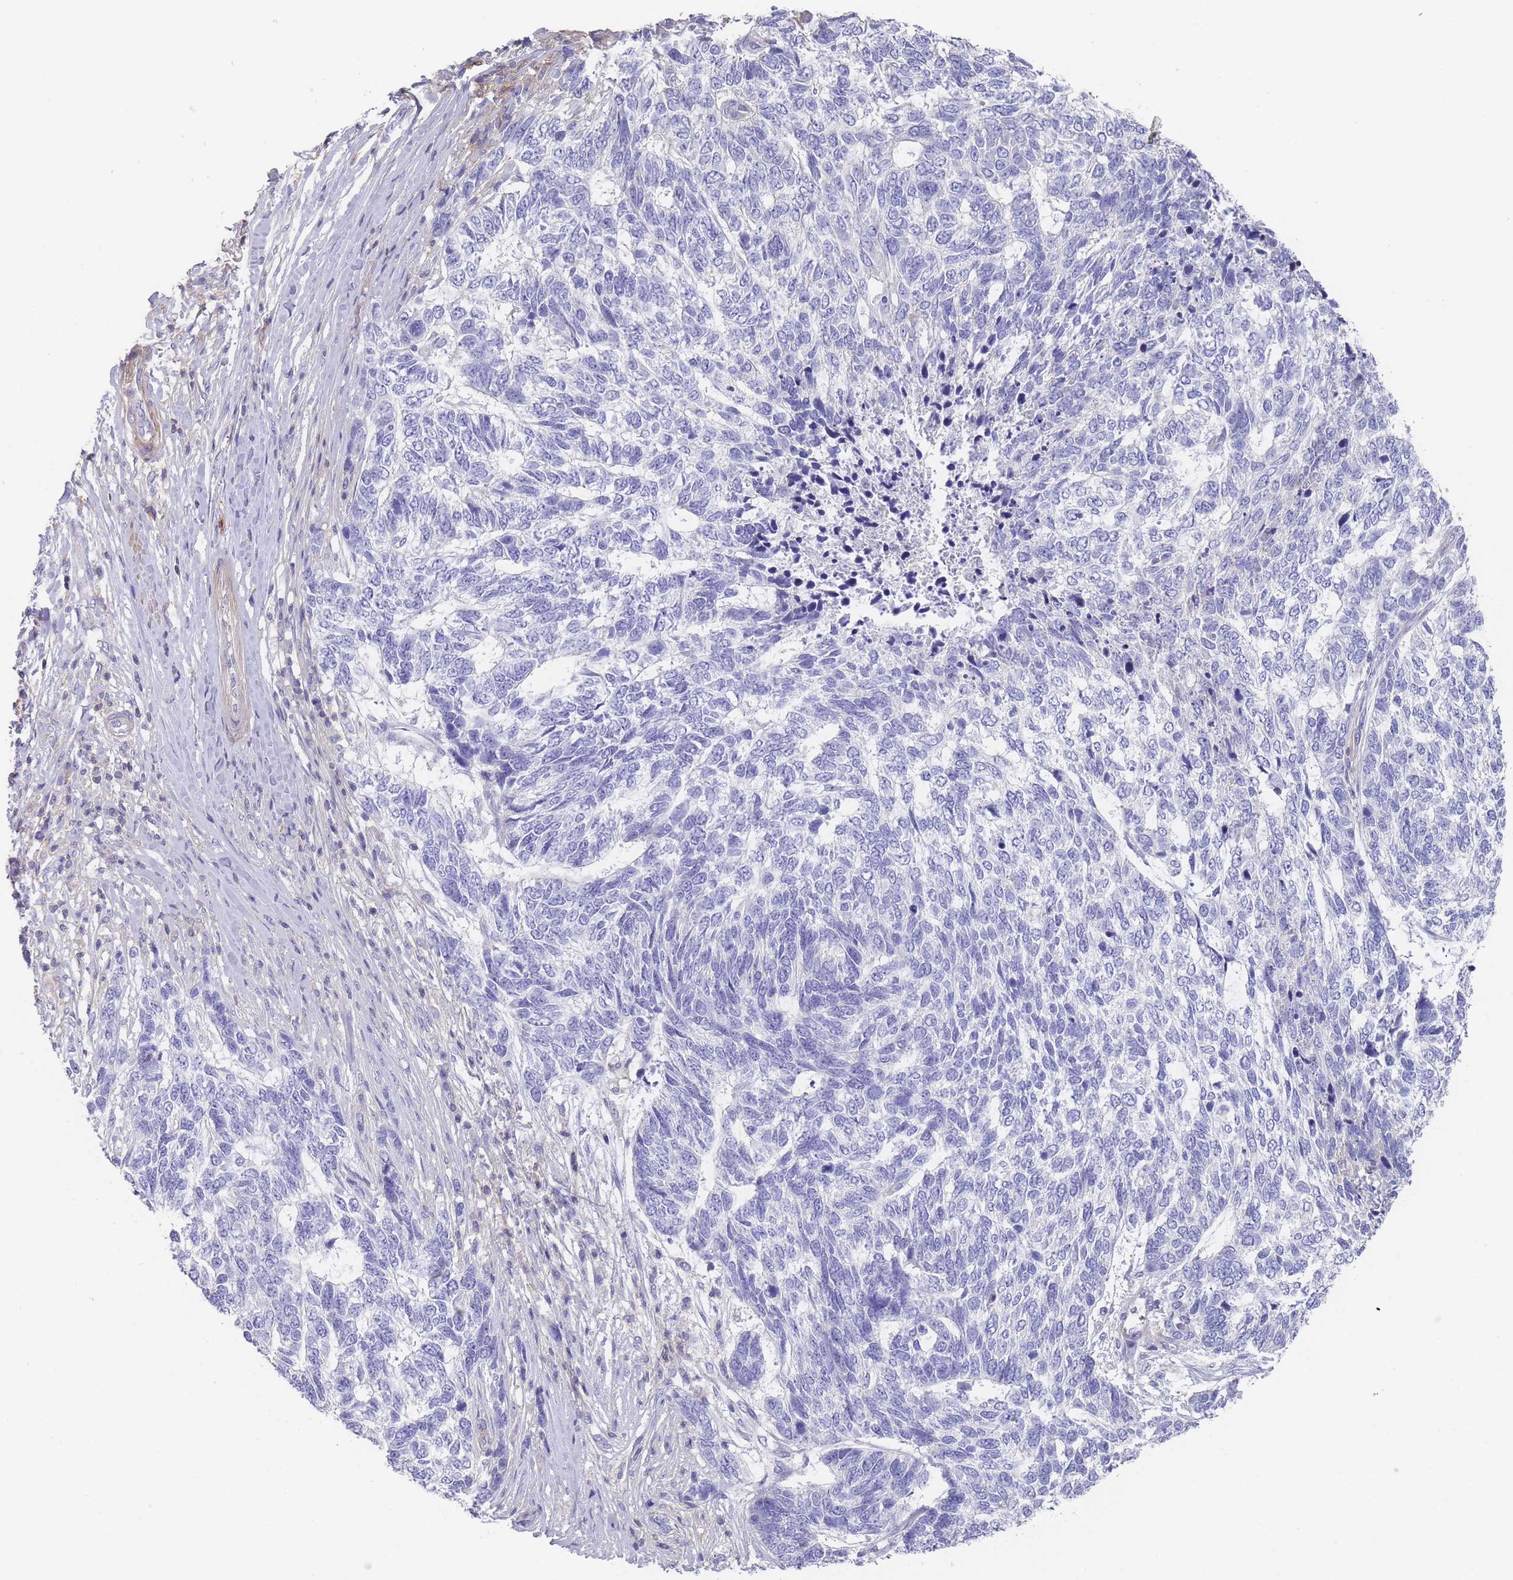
{"staining": {"intensity": "negative", "quantity": "none", "location": "none"}, "tissue": "skin cancer", "cell_type": "Tumor cells", "image_type": "cancer", "snomed": [{"axis": "morphology", "description": "Basal cell carcinoma"}, {"axis": "topography", "description": "Skin"}], "caption": "High power microscopy histopathology image of an immunohistochemistry (IHC) micrograph of skin basal cell carcinoma, revealing no significant positivity in tumor cells. Nuclei are stained in blue.", "gene": "SCCPDH", "patient": {"sex": "female", "age": 65}}